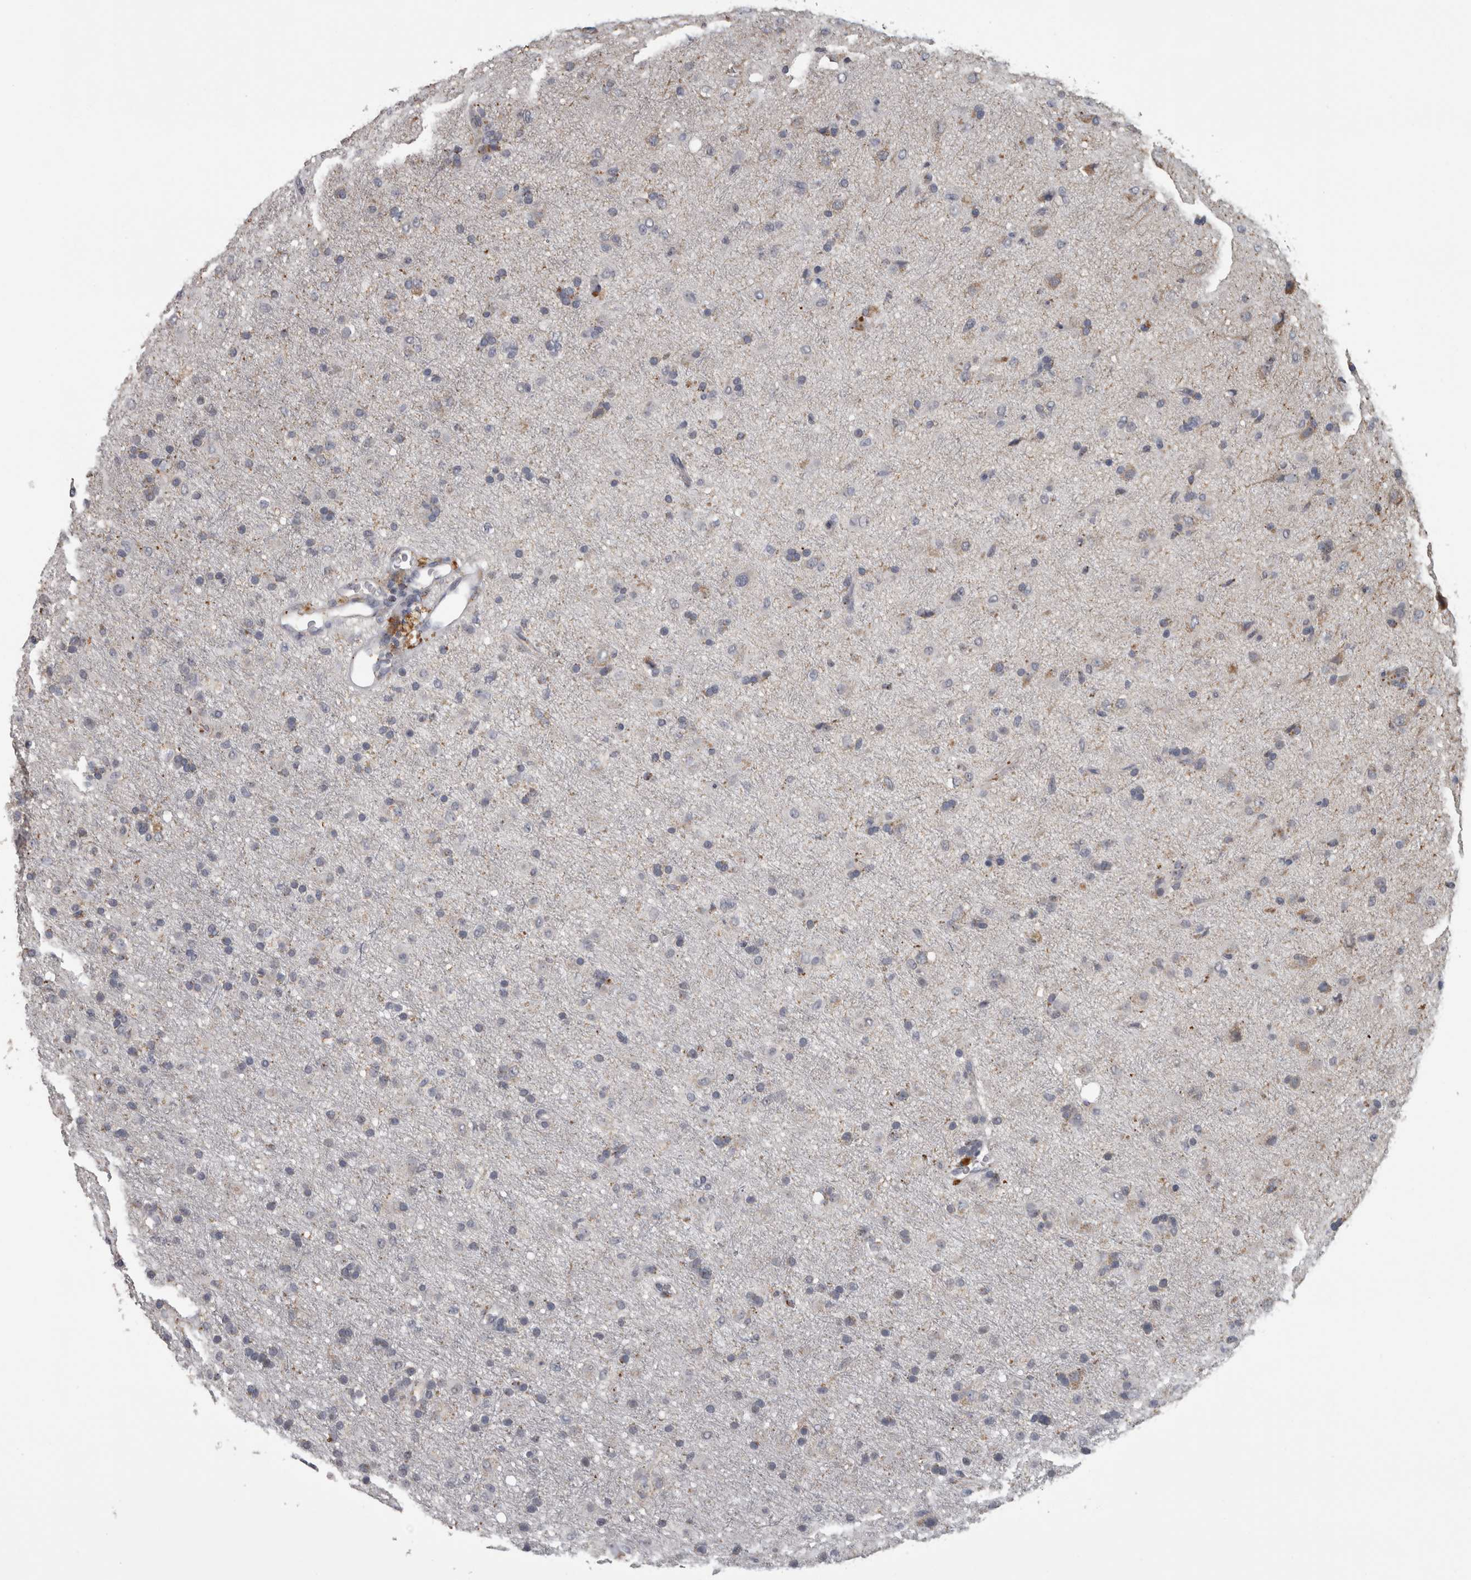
{"staining": {"intensity": "negative", "quantity": "none", "location": "none"}, "tissue": "glioma", "cell_type": "Tumor cells", "image_type": "cancer", "snomed": [{"axis": "morphology", "description": "Glioma, malignant, Low grade"}, {"axis": "topography", "description": "Brain"}], "caption": "DAB (3,3'-diaminobenzidine) immunohistochemical staining of malignant glioma (low-grade) displays no significant staining in tumor cells.", "gene": "NAAA", "patient": {"sex": "male", "age": 65}}